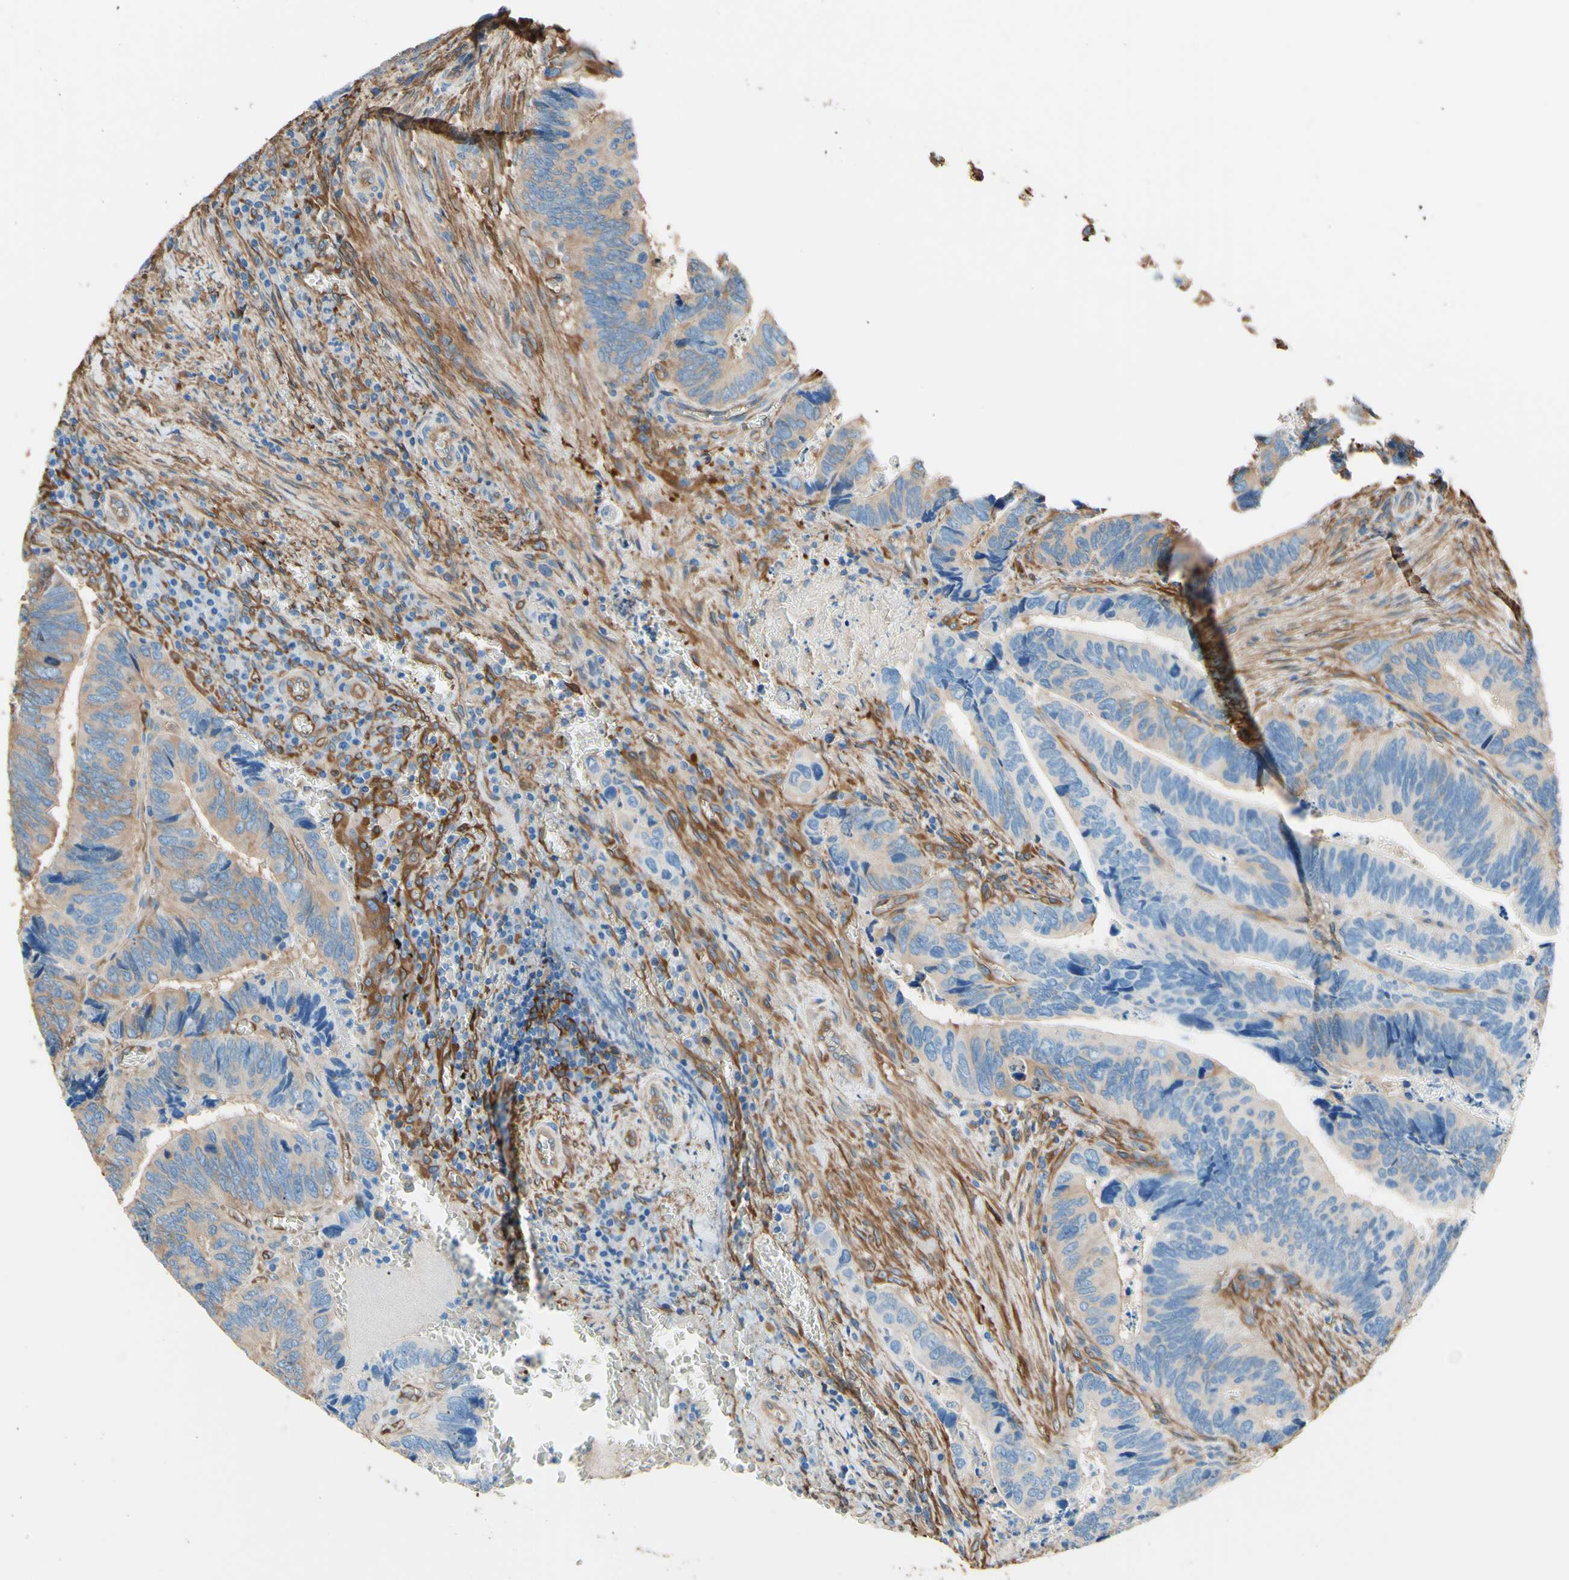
{"staining": {"intensity": "weak", "quantity": "25%-75%", "location": "cytoplasmic/membranous"}, "tissue": "colorectal cancer", "cell_type": "Tumor cells", "image_type": "cancer", "snomed": [{"axis": "morphology", "description": "Adenocarcinoma, NOS"}, {"axis": "topography", "description": "Colon"}], "caption": "Human adenocarcinoma (colorectal) stained for a protein (brown) exhibits weak cytoplasmic/membranous positive expression in about 25%-75% of tumor cells.", "gene": "DPYSL3", "patient": {"sex": "male", "age": 72}}